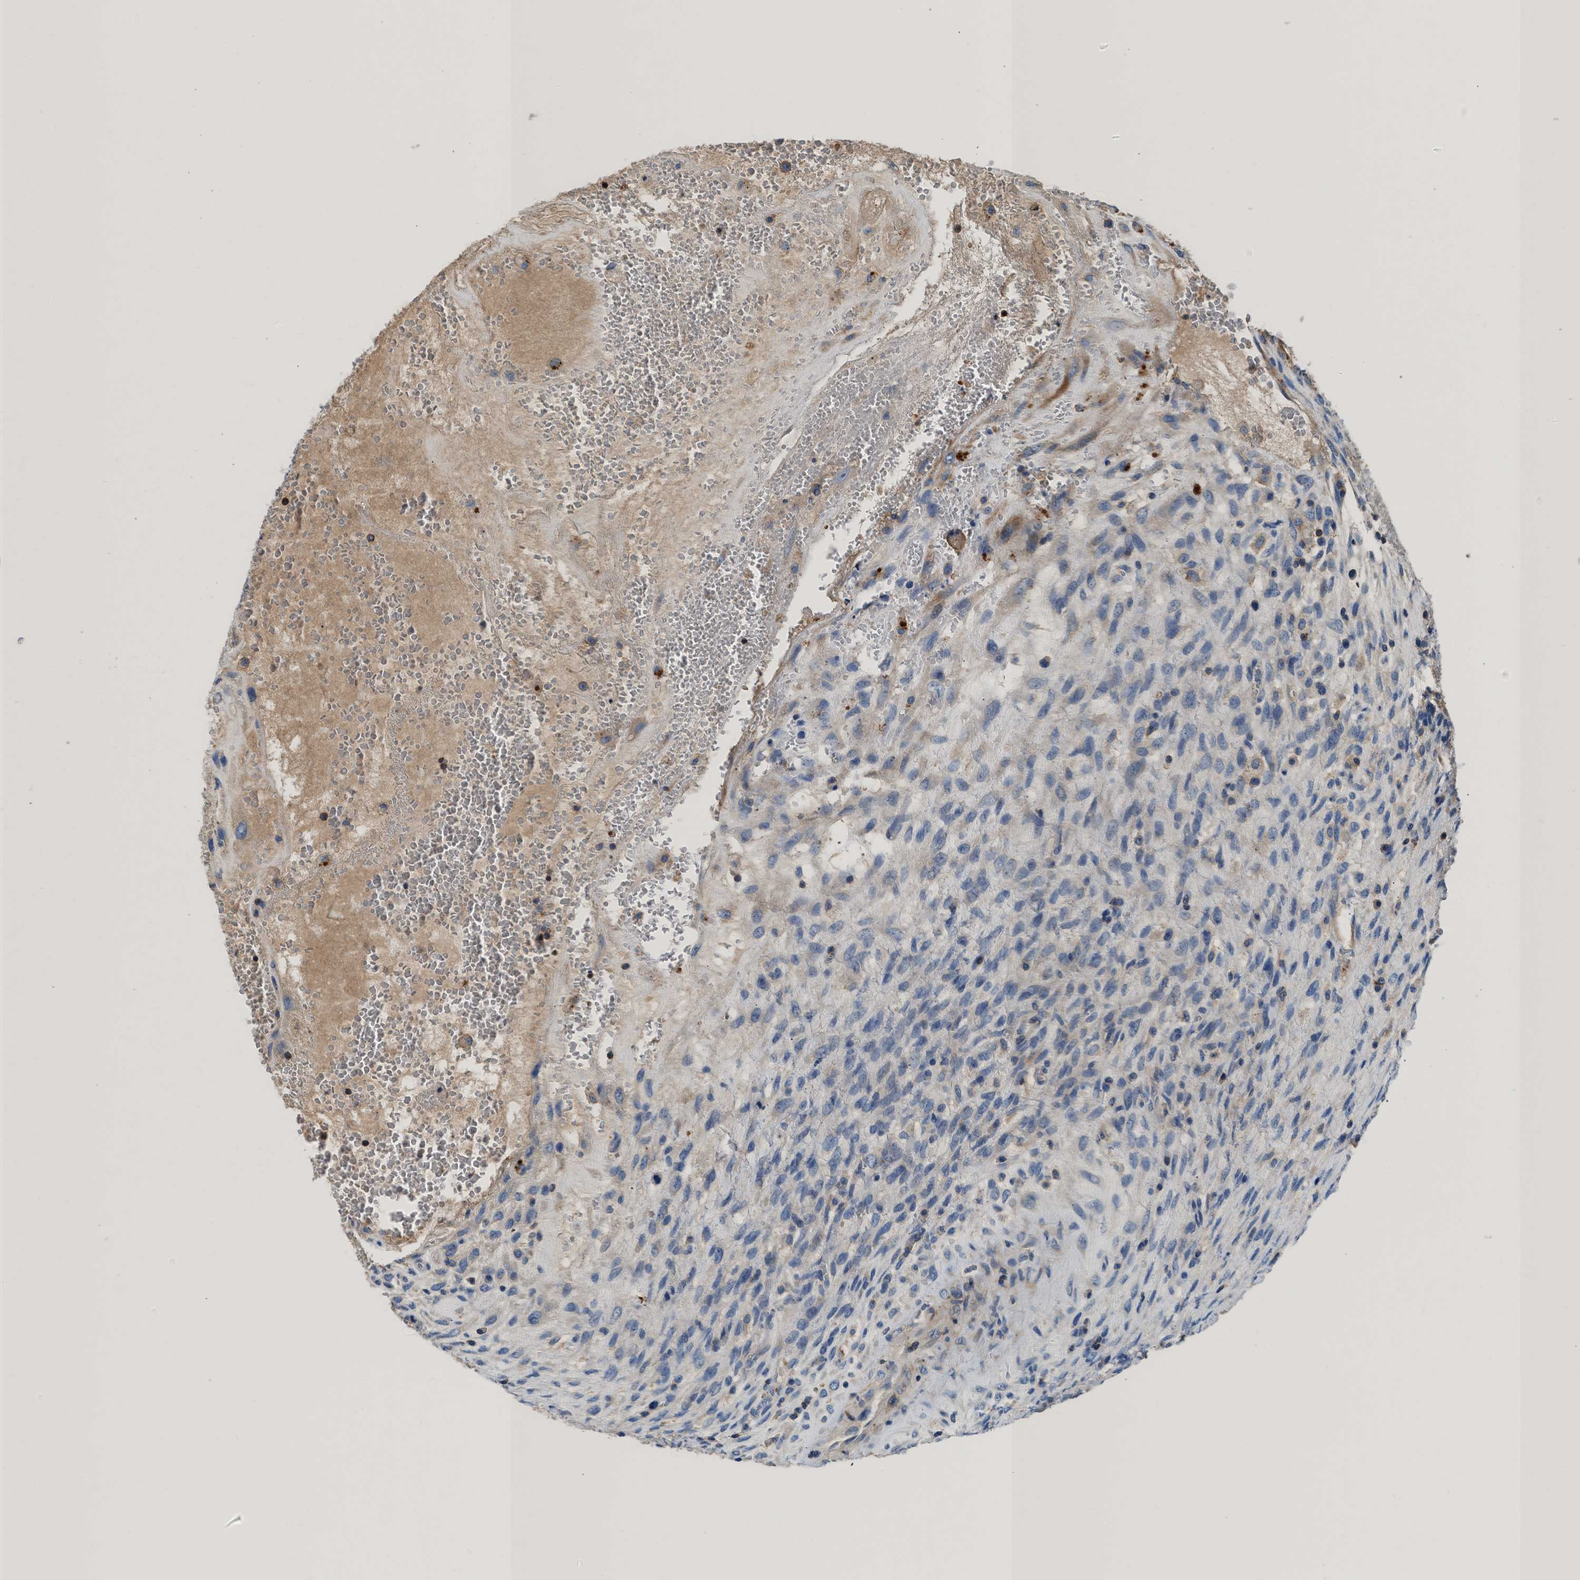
{"staining": {"intensity": "negative", "quantity": "none", "location": "none"}, "tissue": "testis cancer", "cell_type": "Tumor cells", "image_type": "cancer", "snomed": [{"axis": "morphology", "description": "Carcinoma, Embryonal, NOS"}, {"axis": "topography", "description": "Testis"}], "caption": "The immunohistochemistry (IHC) image has no significant expression in tumor cells of testis cancer tissue.", "gene": "KCNQ4", "patient": {"sex": "male", "age": 28}}